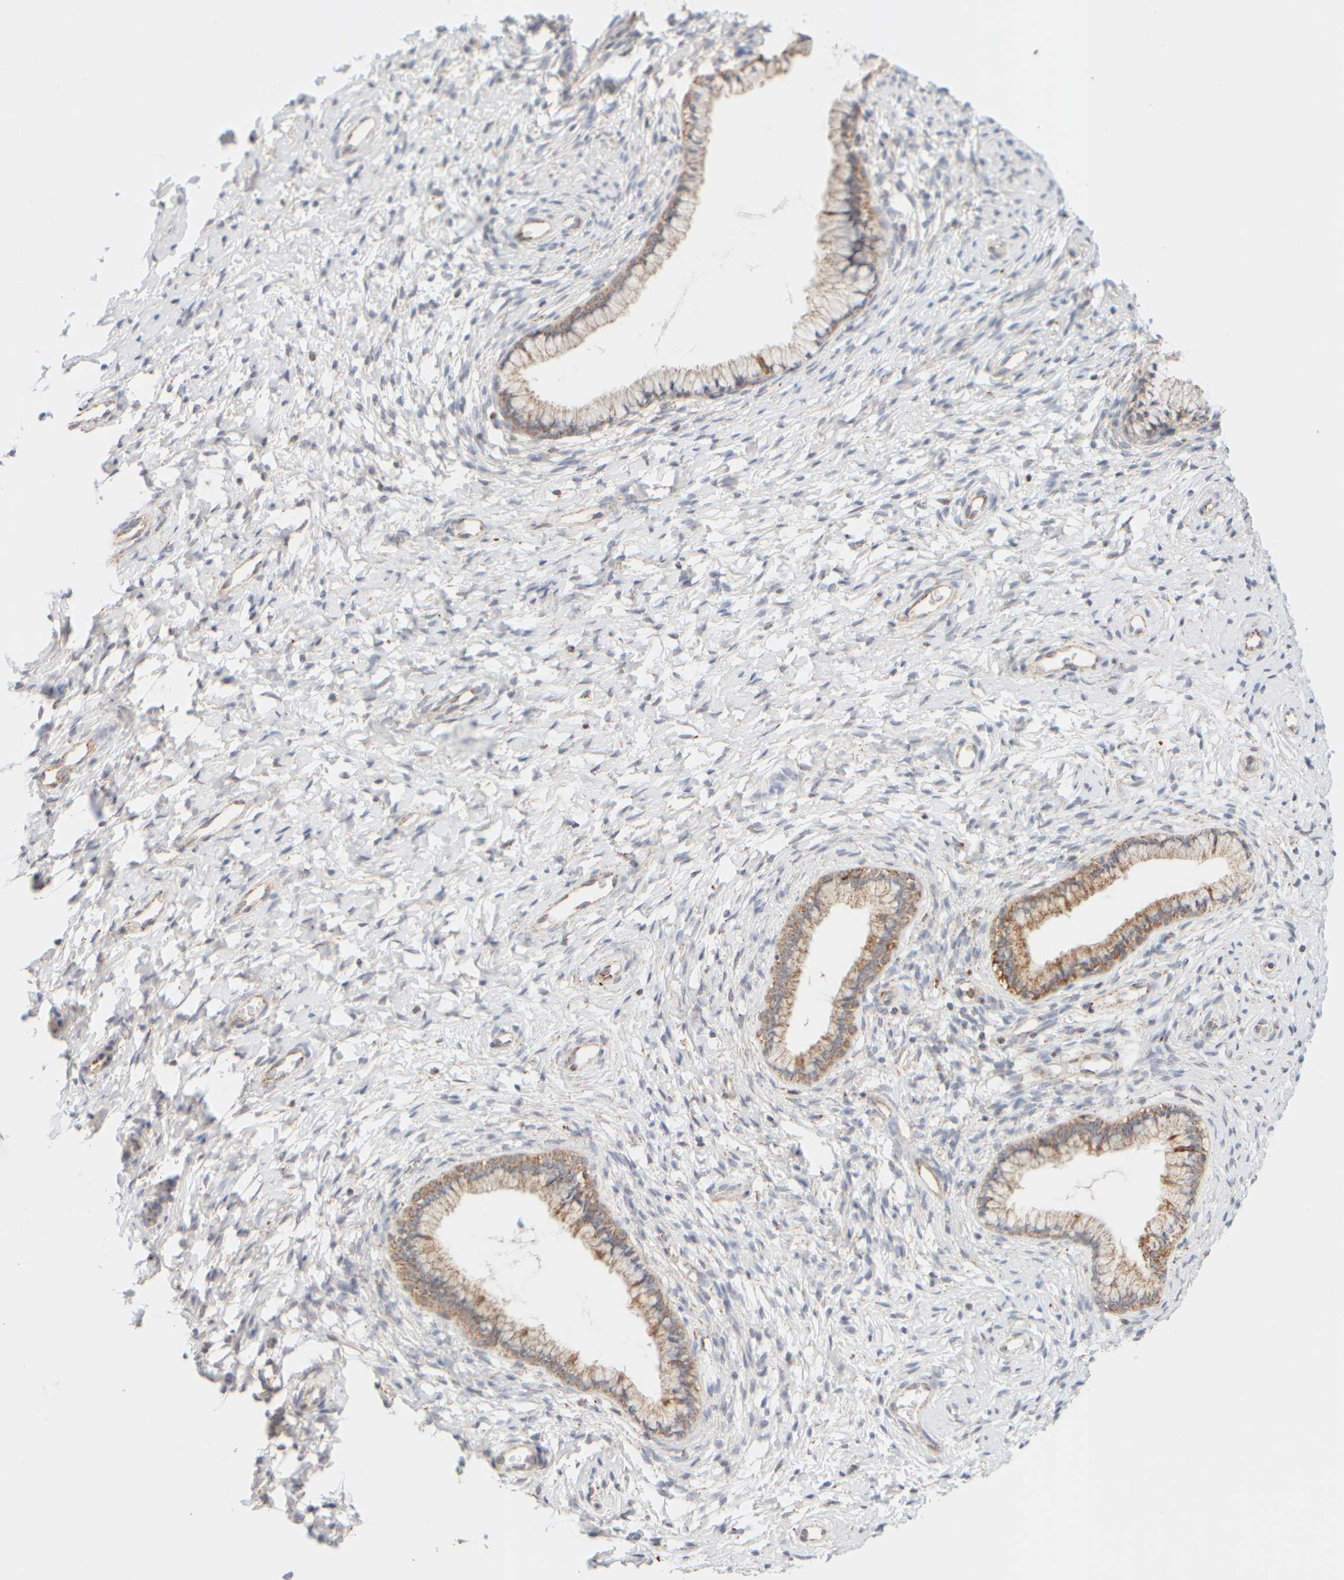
{"staining": {"intensity": "moderate", "quantity": "25%-75%", "location": "cytoplasmic/membranous"}, "tissue": "cervix", "cell_type": "Glandular cells", "image_type": "normal", "snomed": [{"axis": "morphology", "description": "Normal tissue, NOS"}, {"axis": "topography", "description": "Cervix"}], "caption": "High-magnification brightfield microscopy of unremarkable cervix stained with DAB (brown) and counterstained with hematoxylin (blue). glandular cells exhibit moderate cytoplasmic/membranous staining is appreciated in approximately25%-75% of cells. The protein is shown in brown color, while the nuclei are stained blue.", "gene": "APBB2", "patient": {"sex": "female", "age": 72}}